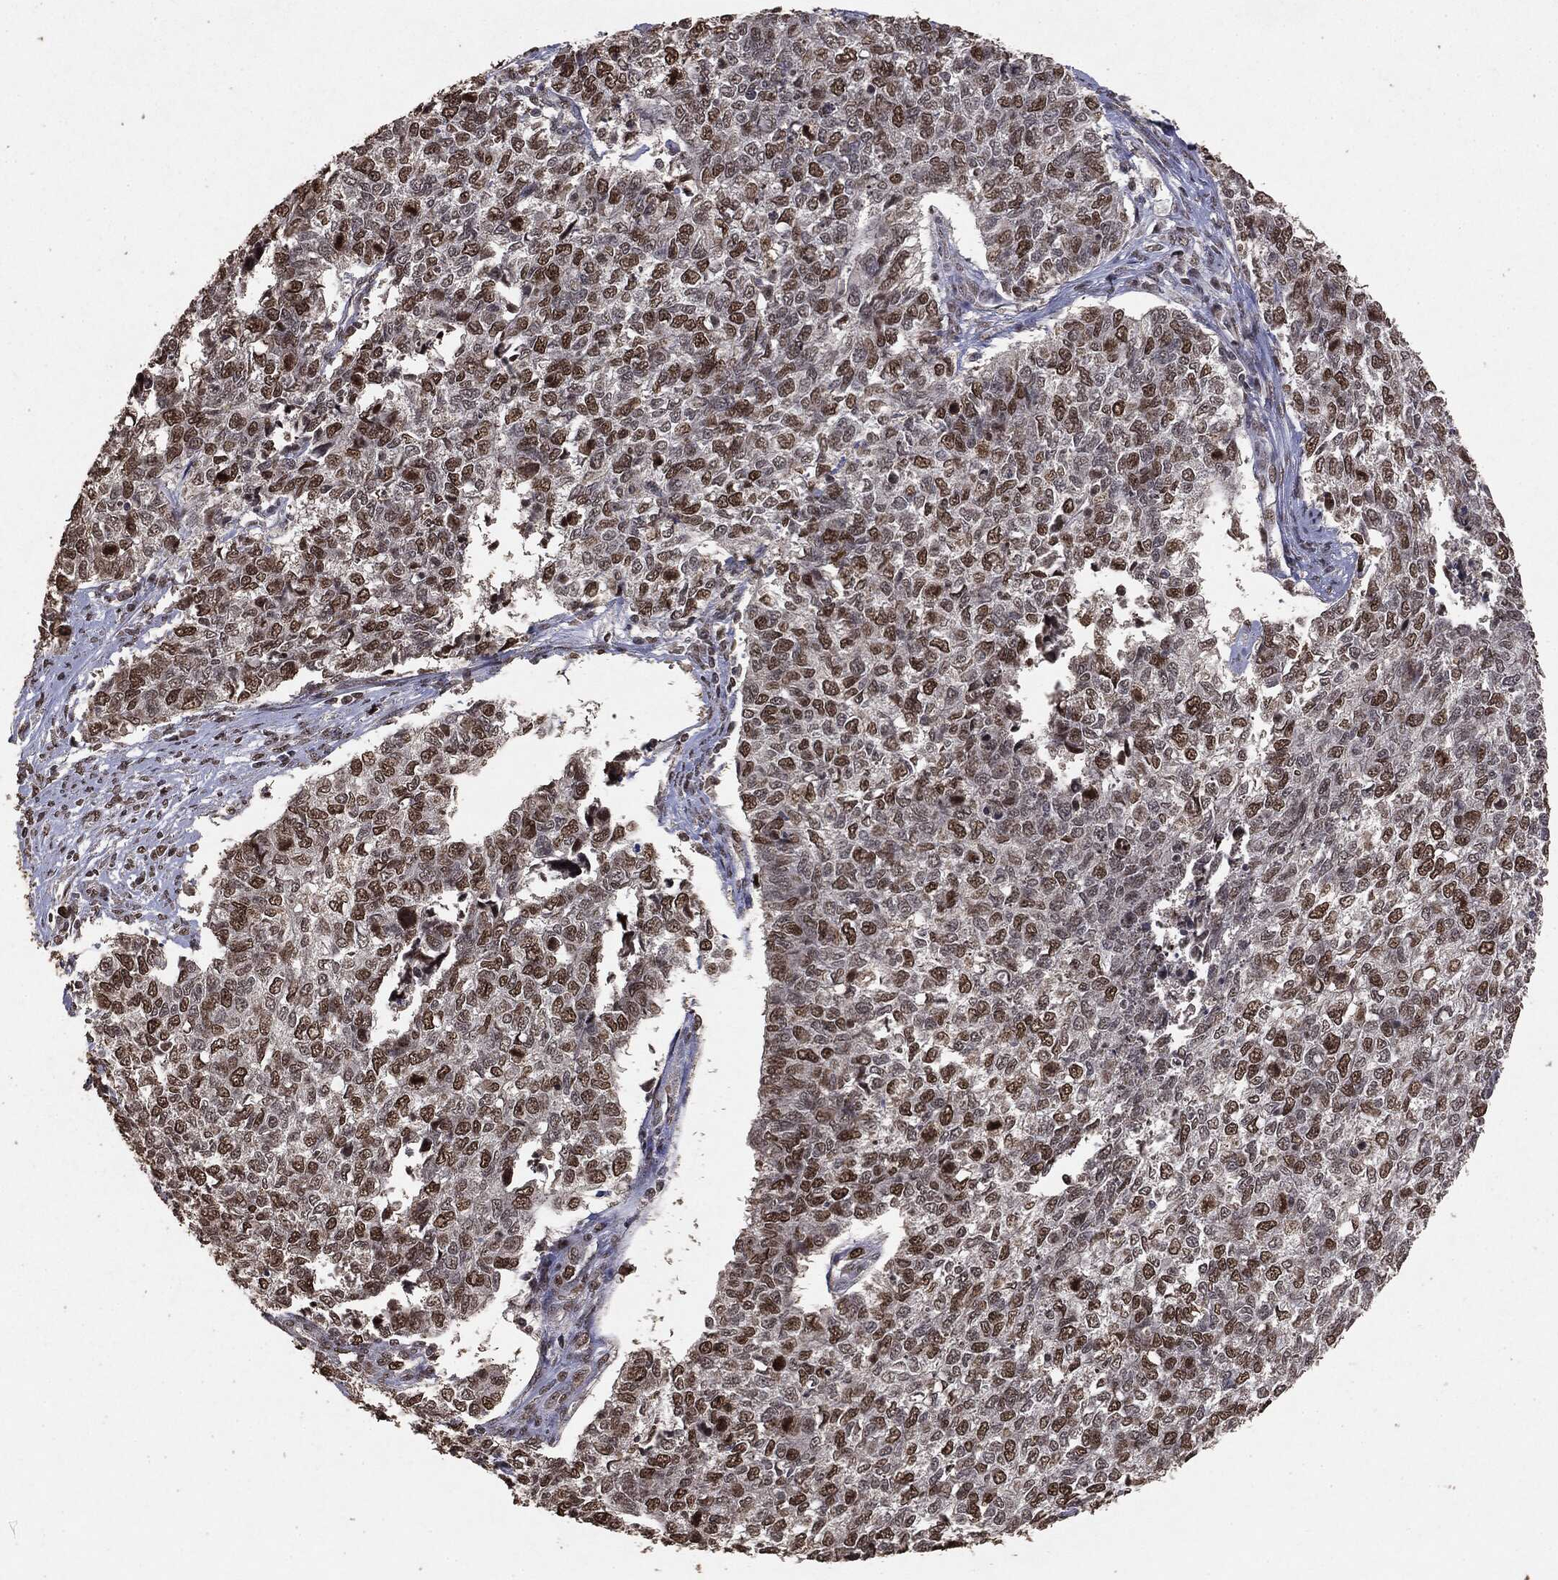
{"staining": {"intensity": "moderate", "quantity": ">75%", "location": "nuclear"}, "tissue": "cervical cancer", "cell_type": "Tumor cells", "image_type": "cancer", "snomed": [{"axis": "morphology", "description": "Adenocarcinoma, NOS"}, {"axis": "topography", "description": "Cervix"}], "caption": "Protein staining reveals moderate nuclear expression in approximately >75% of tumor cells in adenocarcinoma (cervical).", "gene": "RAD18", "patient": {"sex": "female", "age": 63}}